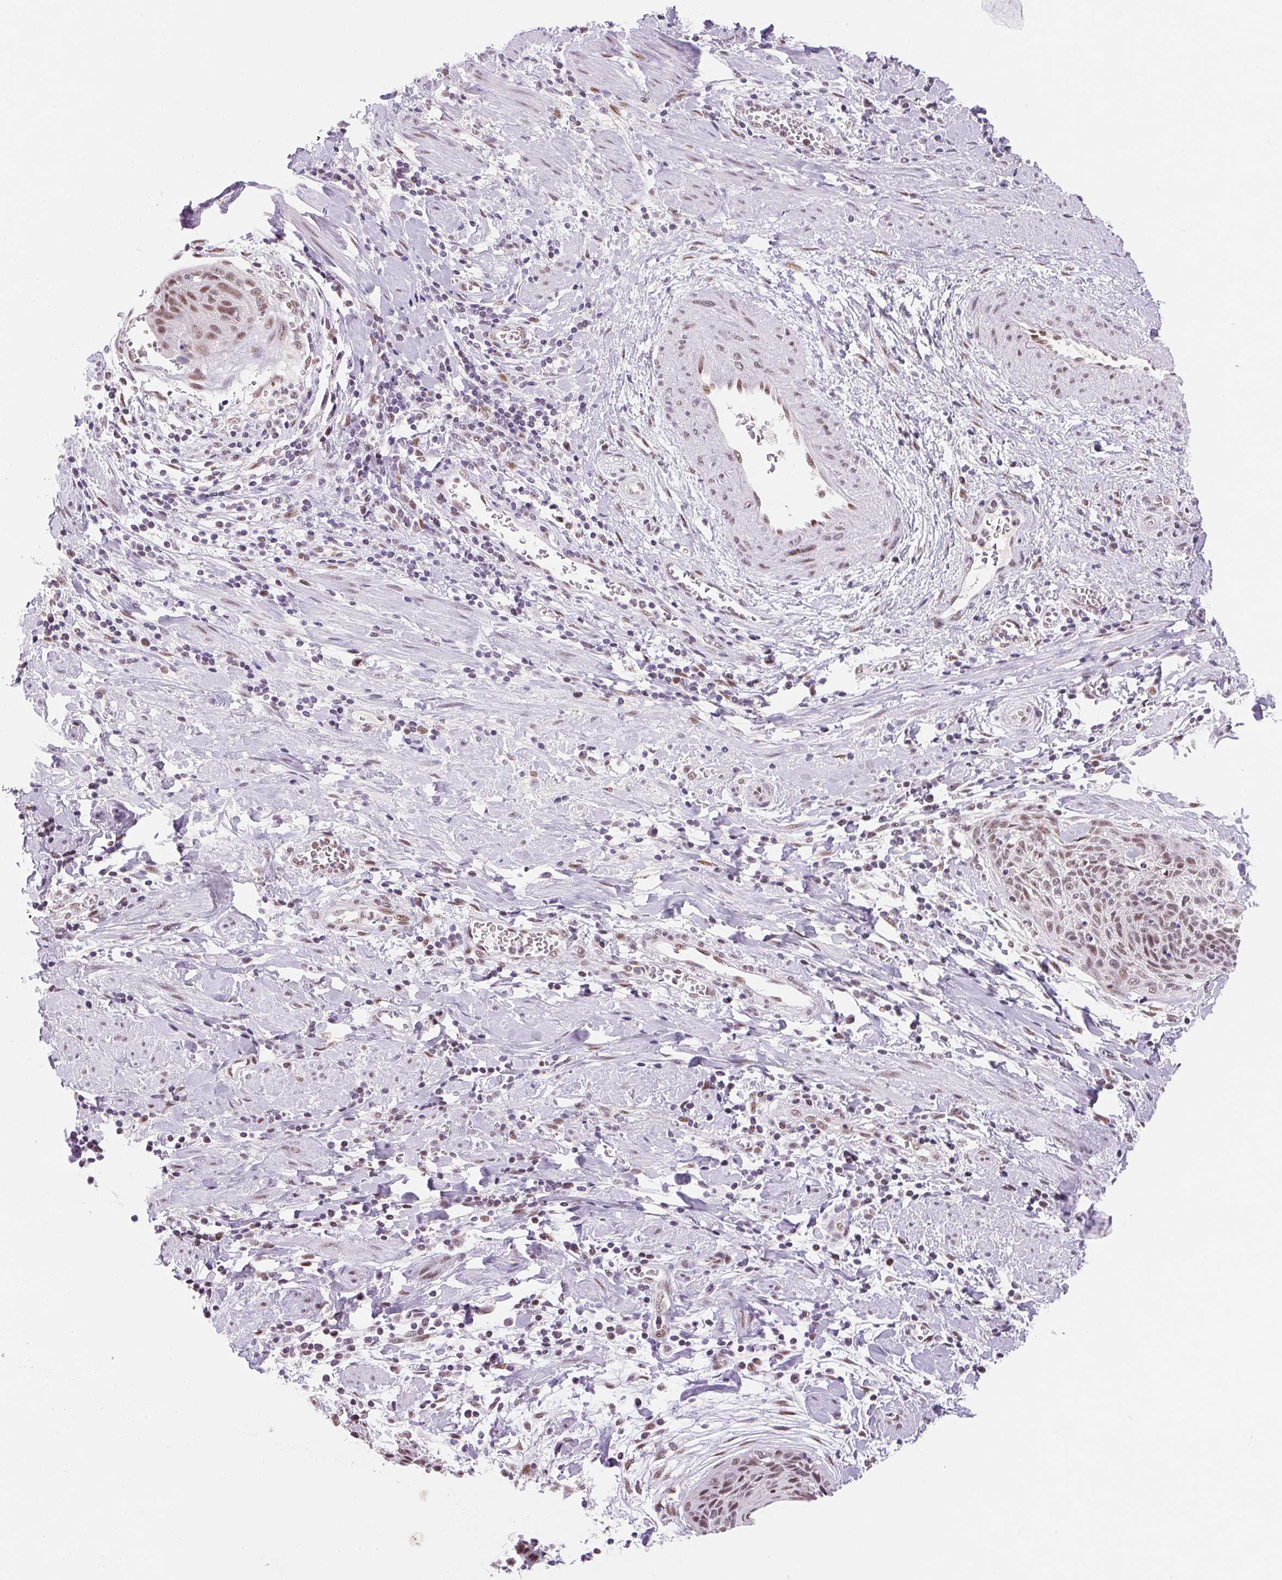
{"staining": {"intensity": "weak", "quantity": ">75%", "location": "nuclear"}, "tissue": "cervical cancer", "cell_type": "Tumor cells", "image_type": "cancer", "snomed": [{"axis": "morphology", "description": "Squamous cell carcinoma, NOS"}, {"axis": "topography", "description": "Cervix"}], "caption": "IHC staining of cervical cancer, which displays low levels of weak nuclear positivity in approximately >75% of tumor cells indicating weak nuclear protein positivity. The staining was performed using DAB (3,3'-diaminobenzidine) (brown) for protein detection and nuclei were counterstained in hematoxylin (blue).", "gene": "DPPA5", "patient": {"sex": "female", "age": 55}}